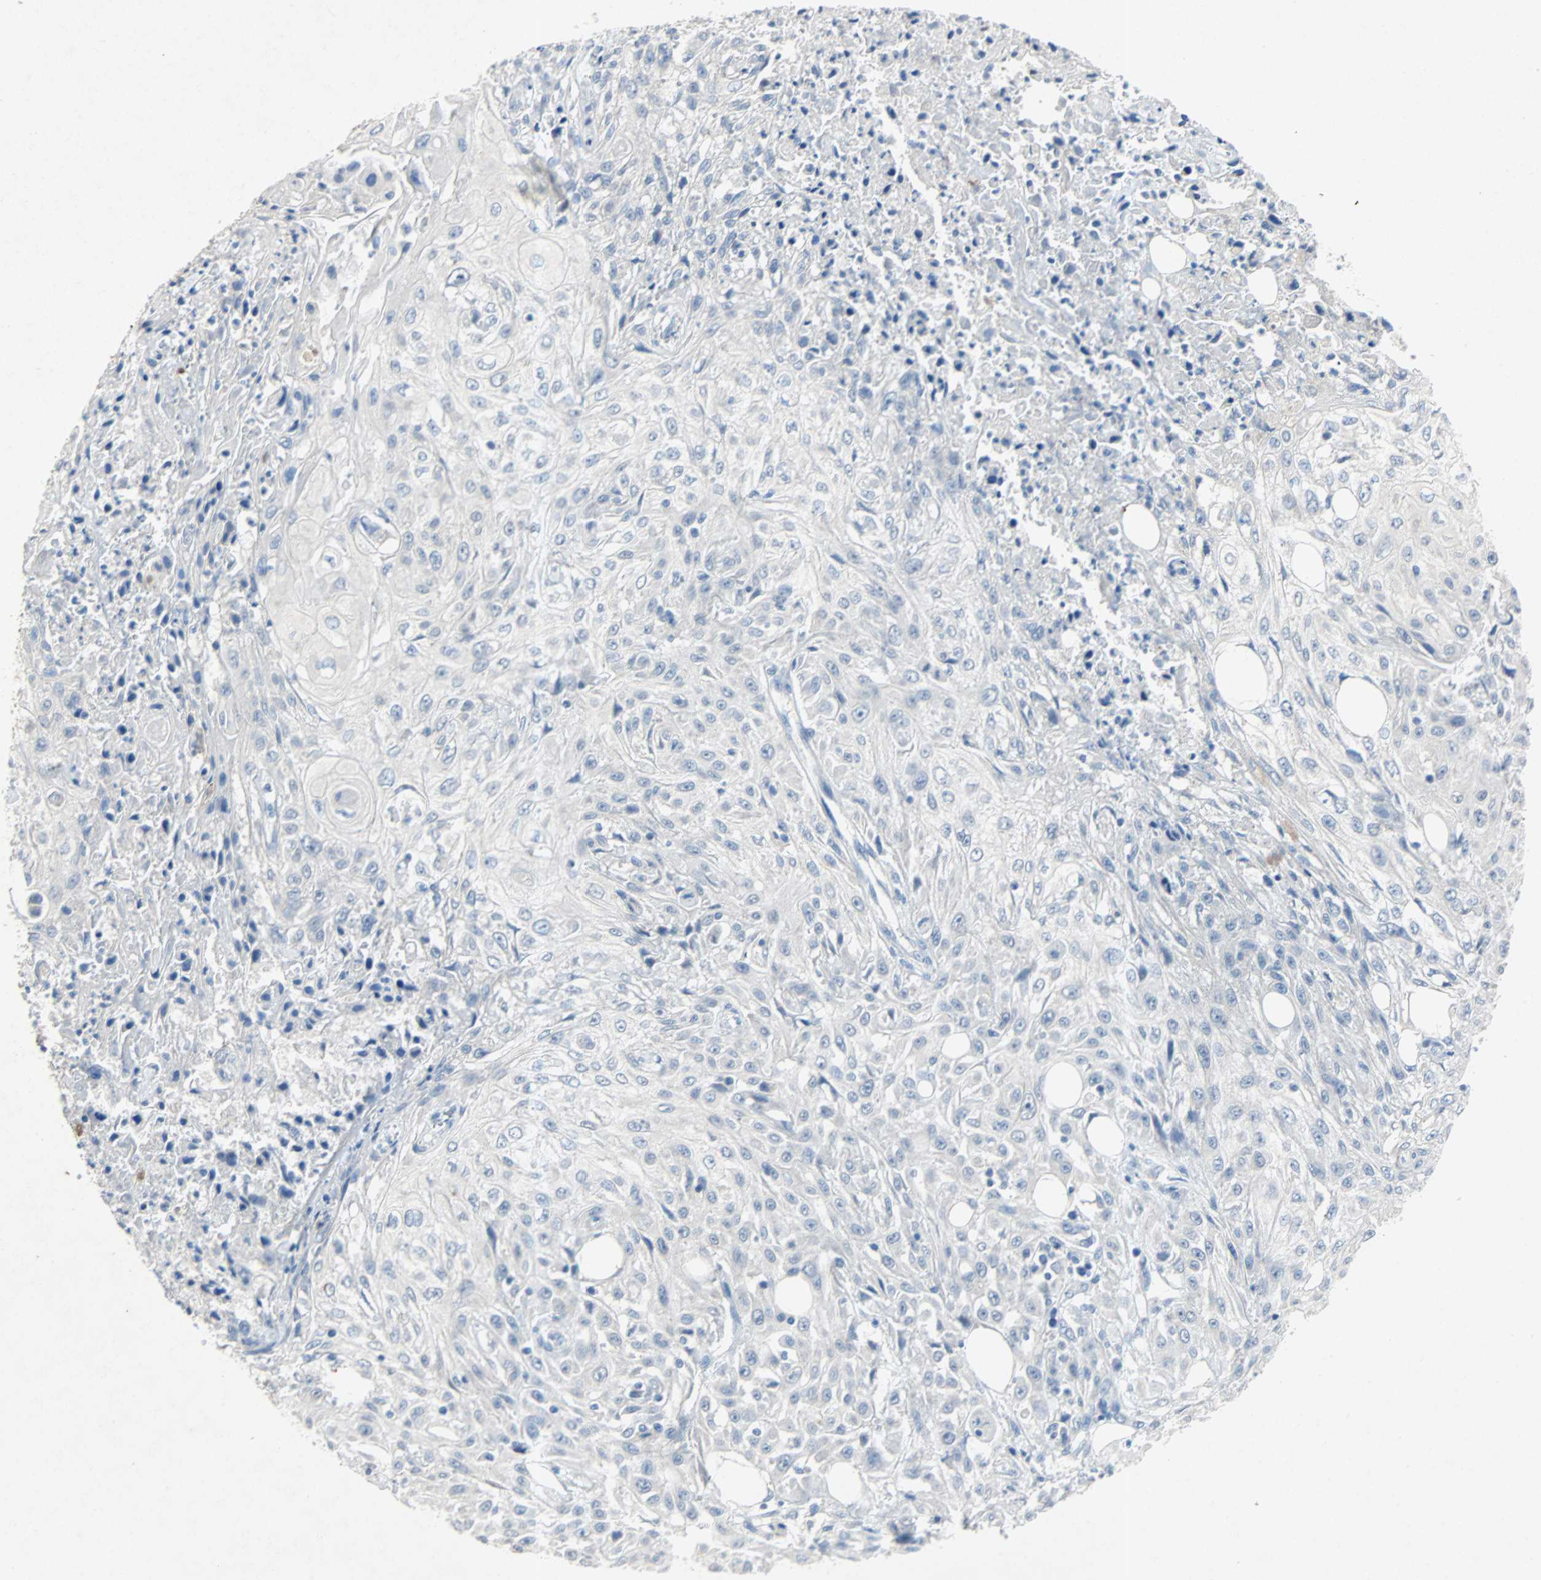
{"staining": {"intensity": "negative", "quantity": "none", "location": "none"}, "tissue": "skin cancer", "cell_type": "Tumor cells", "image_type": "cancer", "snomed": [{"axis": "morphology", "description": "Squamous cell carcinoma, NOS"}, {"axis": "morphology", "description": "Squamous cell carcinoma, metastatic, NOS"}, {"axis": "topography", "description": "Skin"}, {"axis": "topography", "description": "Lymph node"}], "caption": "Skin cancer was stained to show a protein in brown. There is no significant expression in tumor cells.", "gene": "PCDHB2", "patient": {"sex": "male", "age": 75}}